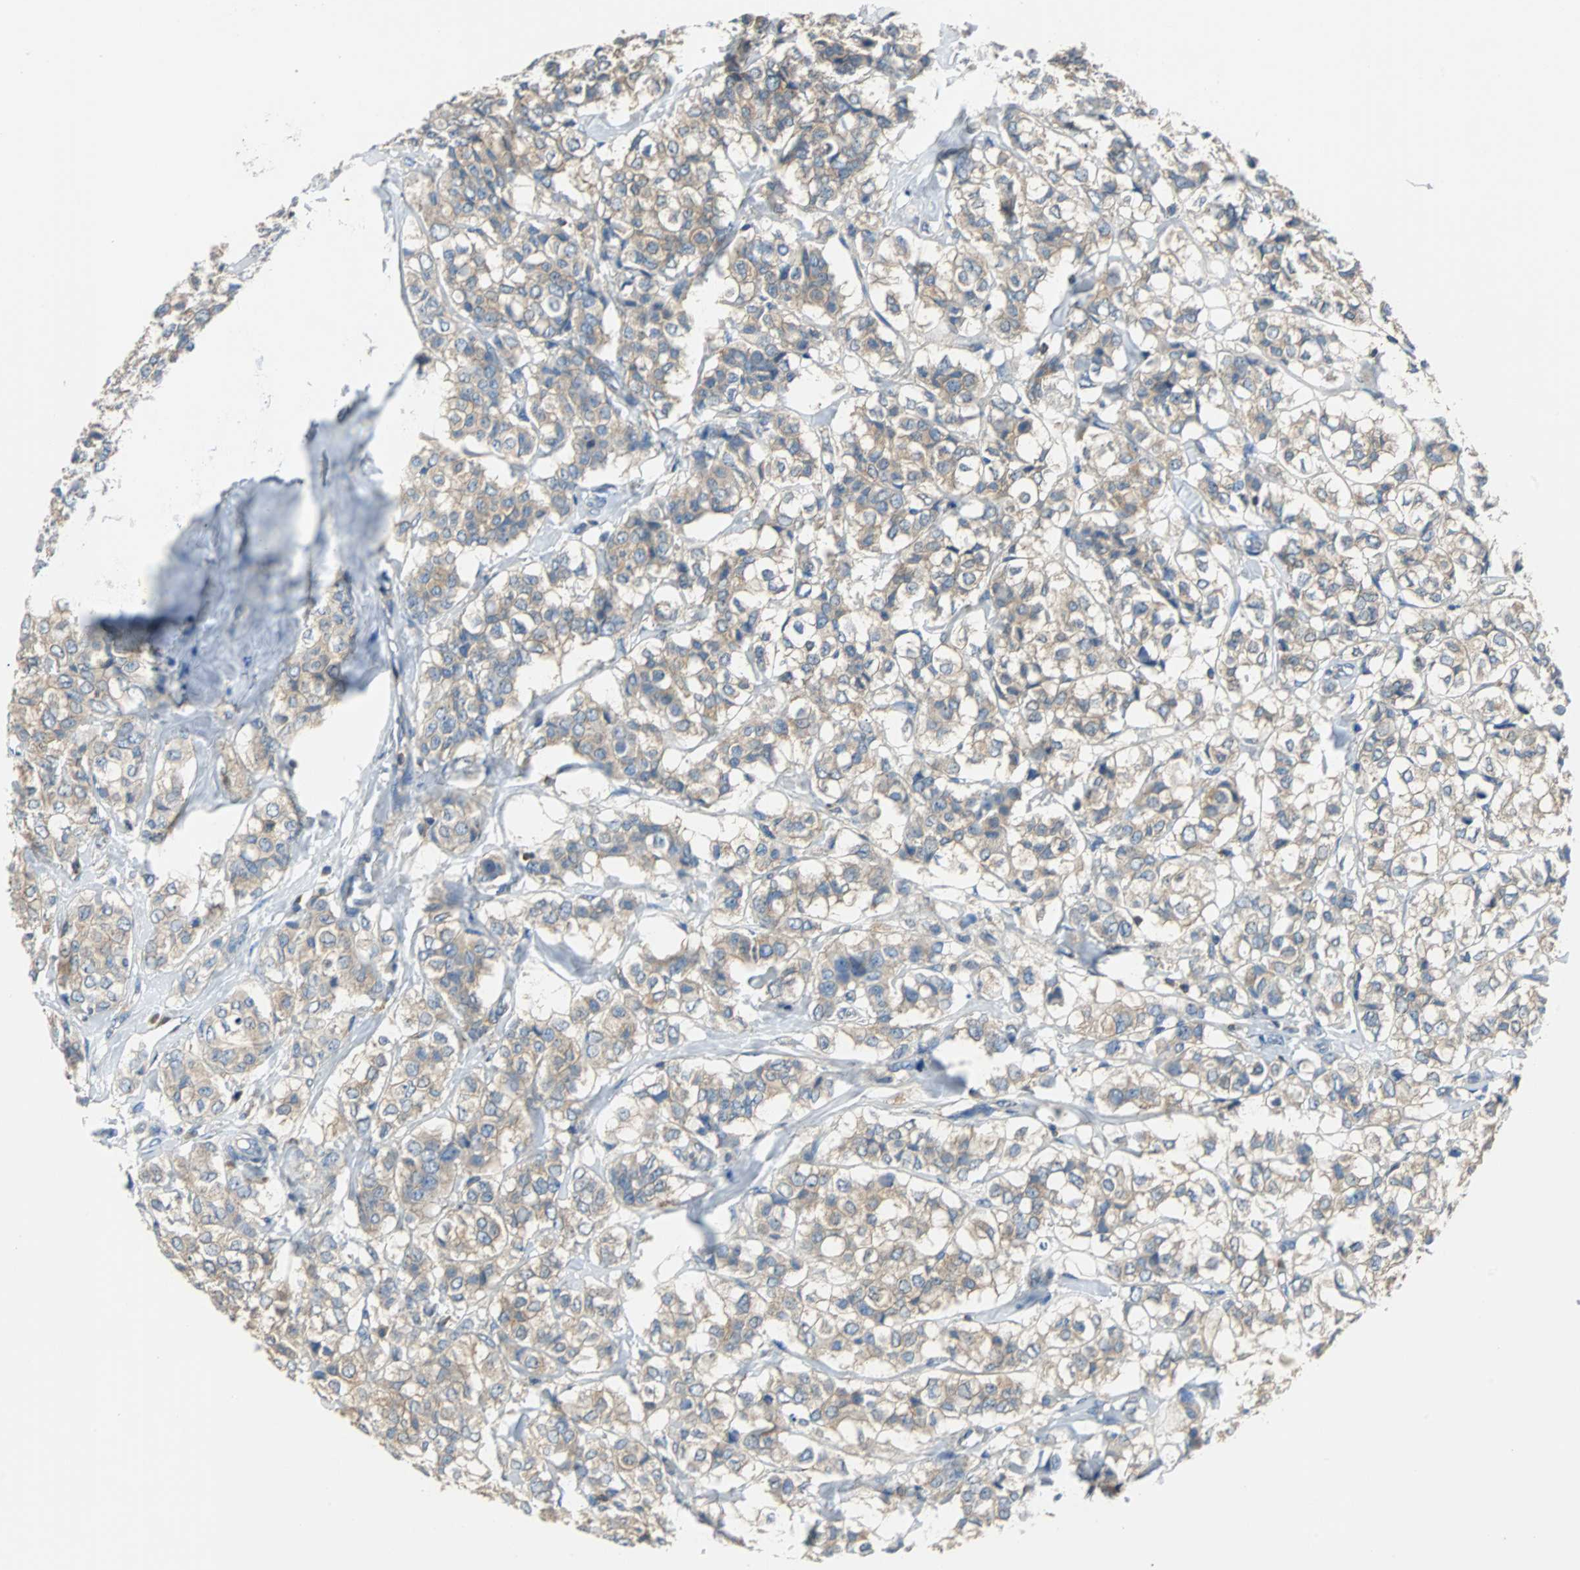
{"staining": {"intensity": "weak", "quantity": ">75%", "location": "cytoplasmic/membranous"}, "tissue": "breast cancer", "cell_type": "Tumor cells", "image_type": "cancer", "snomed": [{"axis": "morphology", "description": "Lobular carcinoma"}, {"axis": "topography", "description": "Breast"}], "caption": "Human breast cancer stained with a protein marker reveals weak staining in tumor cells.", "gene": "TSC22D4", "patient": {"sex": "female", "age": 60}}